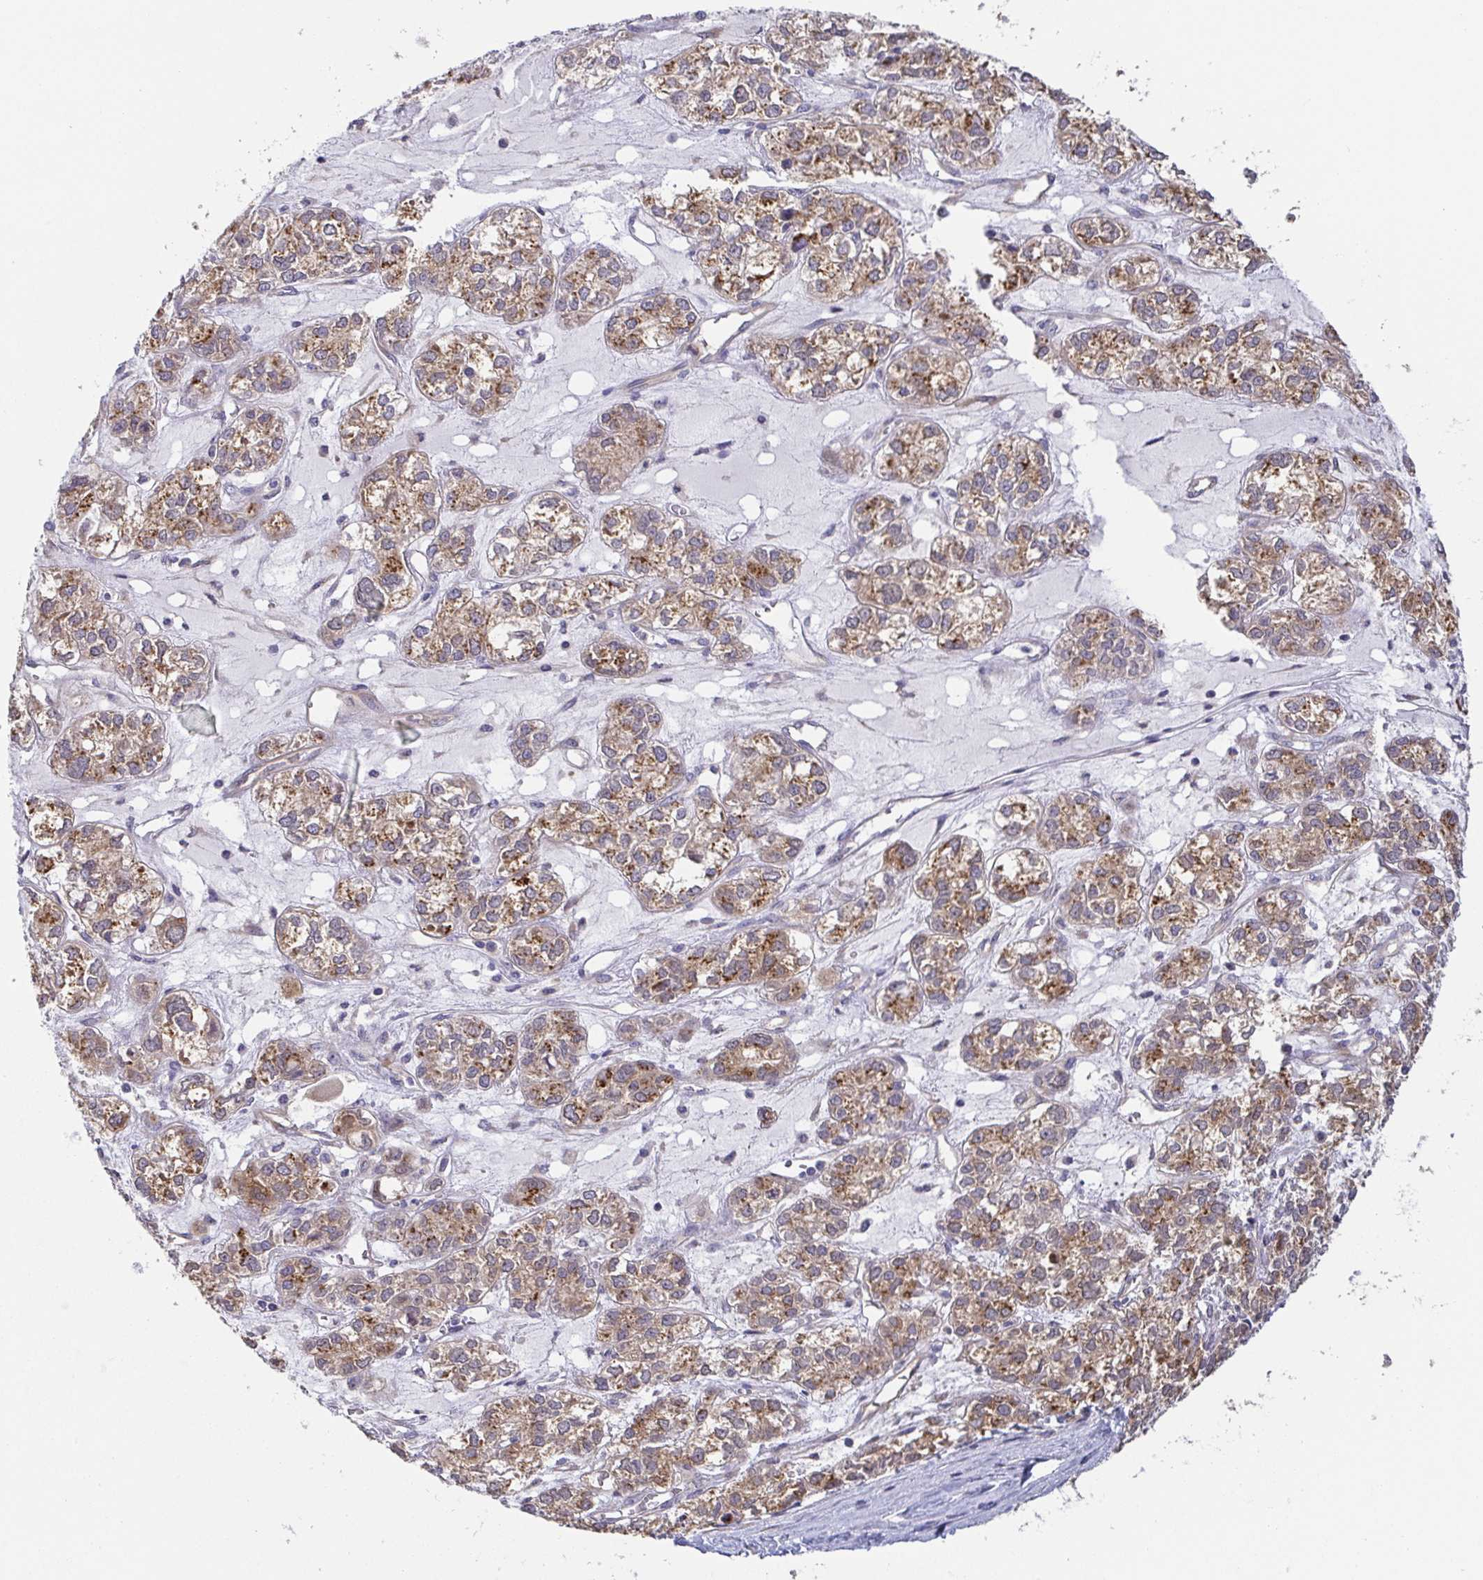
{"staining": {"intensity": "moderate", "quantity": ">75%", "location": "cytoplasmic/membranous"}, "tissue": "ovarian cancer", "cell_type": "Tumor cells", "image_type": "cancer", "snomed": [{"axis": "morphology", "description": "Carcinoma, endometroid"}, {"axis": "topography", "description": "Ovary"}], "caption": "Tumor cells reveal medium levels of moderate cytoplasmic/membranous expression in about >75% of cells in ovarian cancer (endometroid carcinoma). (DAB (3,3'-diaminobenzidine) IHC, brown staining for protein, blue staining for nuclei).", "gene": "EIF3D", "patient": {"sex": "female", "age": 64}}